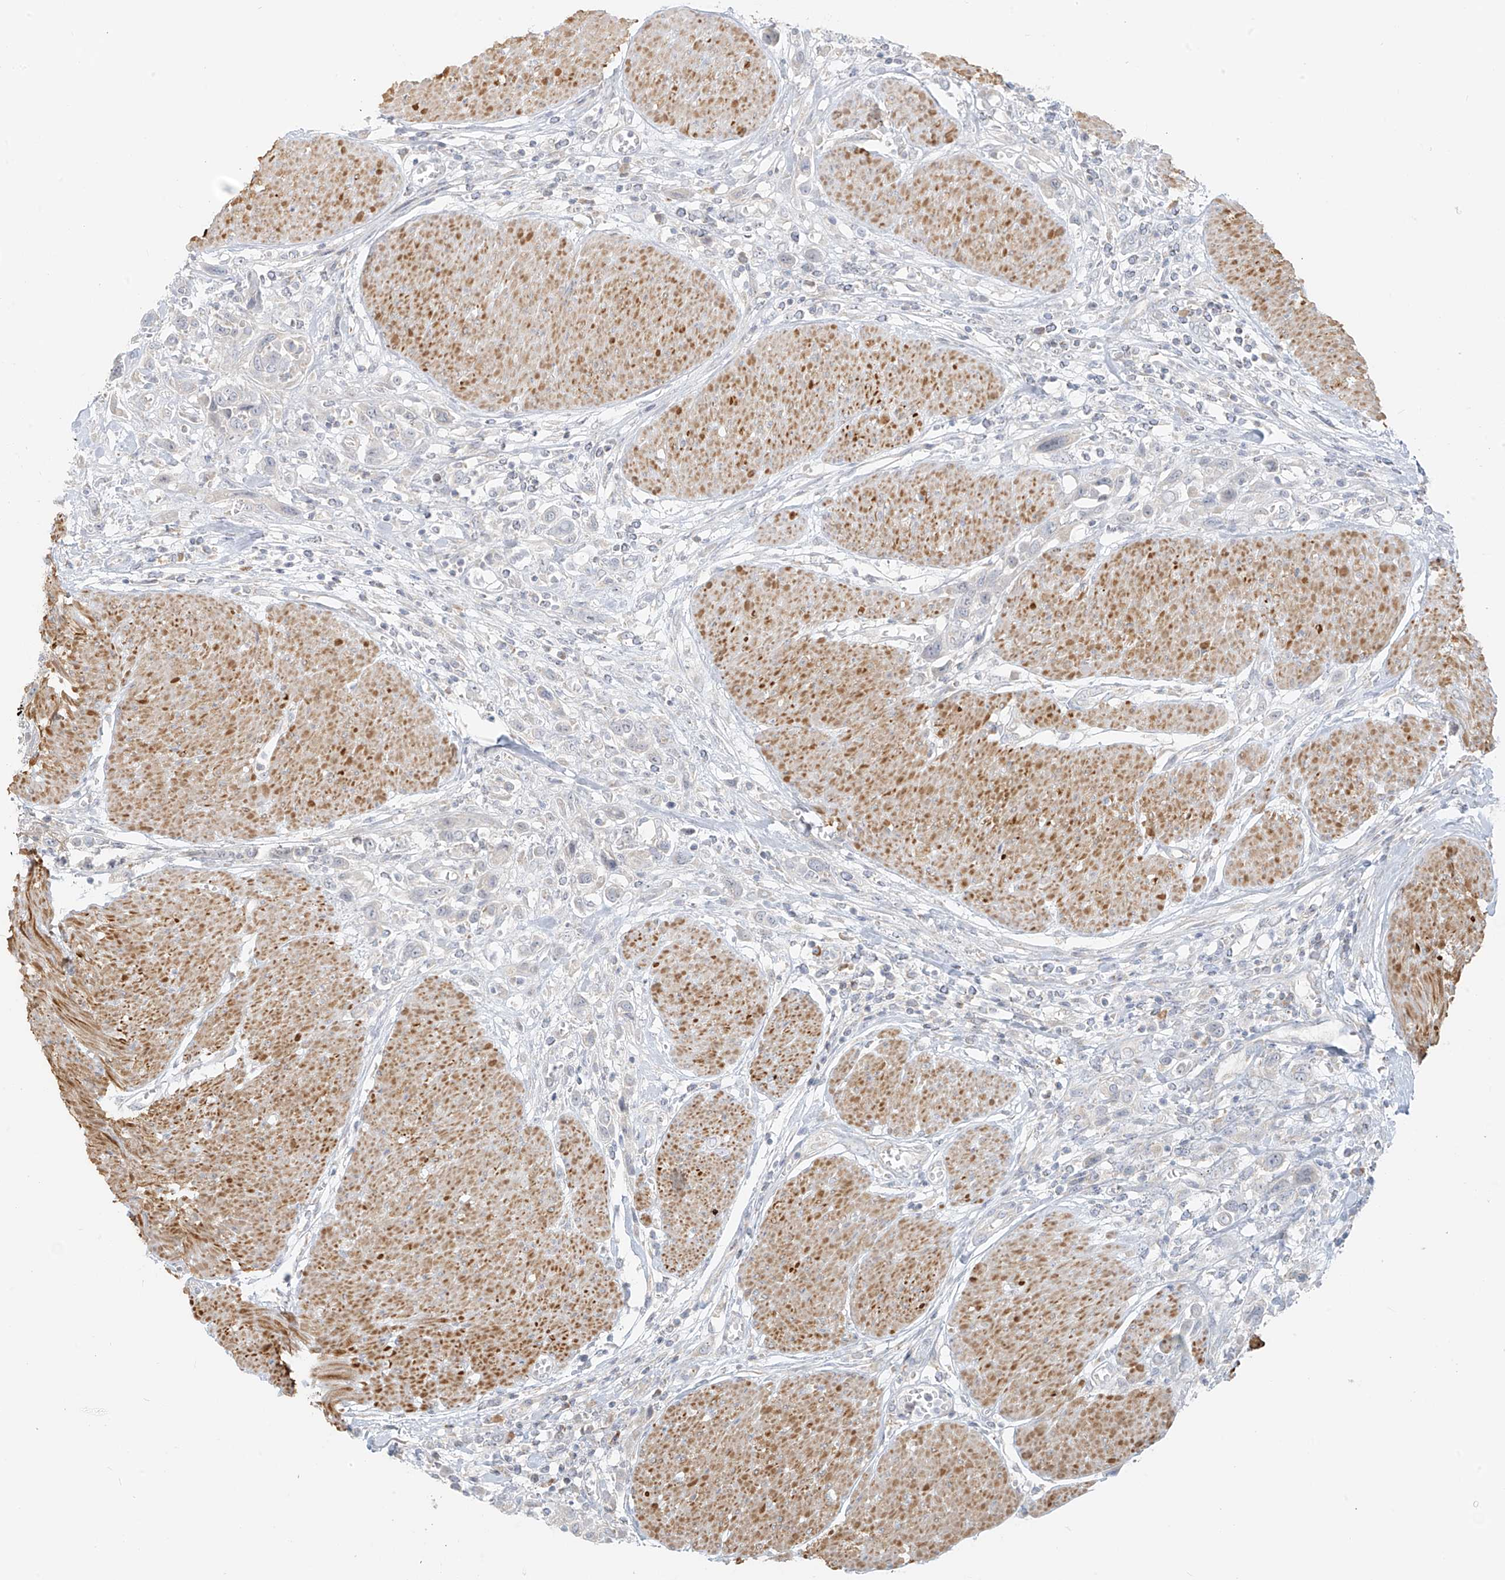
{"staining": {"intensity": "negative", "quantity": "none", "location": "none"}, "tissue": "urothelial cancer", "cell_type": "Tumor cells", "image_type": "cancer", "snomed": [{"axis": "morphology", "description": "Urothelial carcinoma, High grade"}, {"axis": "topography", "description": "Urinary bladder"}], "caption": "A micrograph of urothelial cancer stained for a protein displays no brown staining in tumor cells. The staining is performed using DAB (3,3'-diaminobenzidine) brown chromogen with nuclei counter-stained in using hematoxylin.", "gene": "UST", "patient": {"sex": "male", "age": 50}}